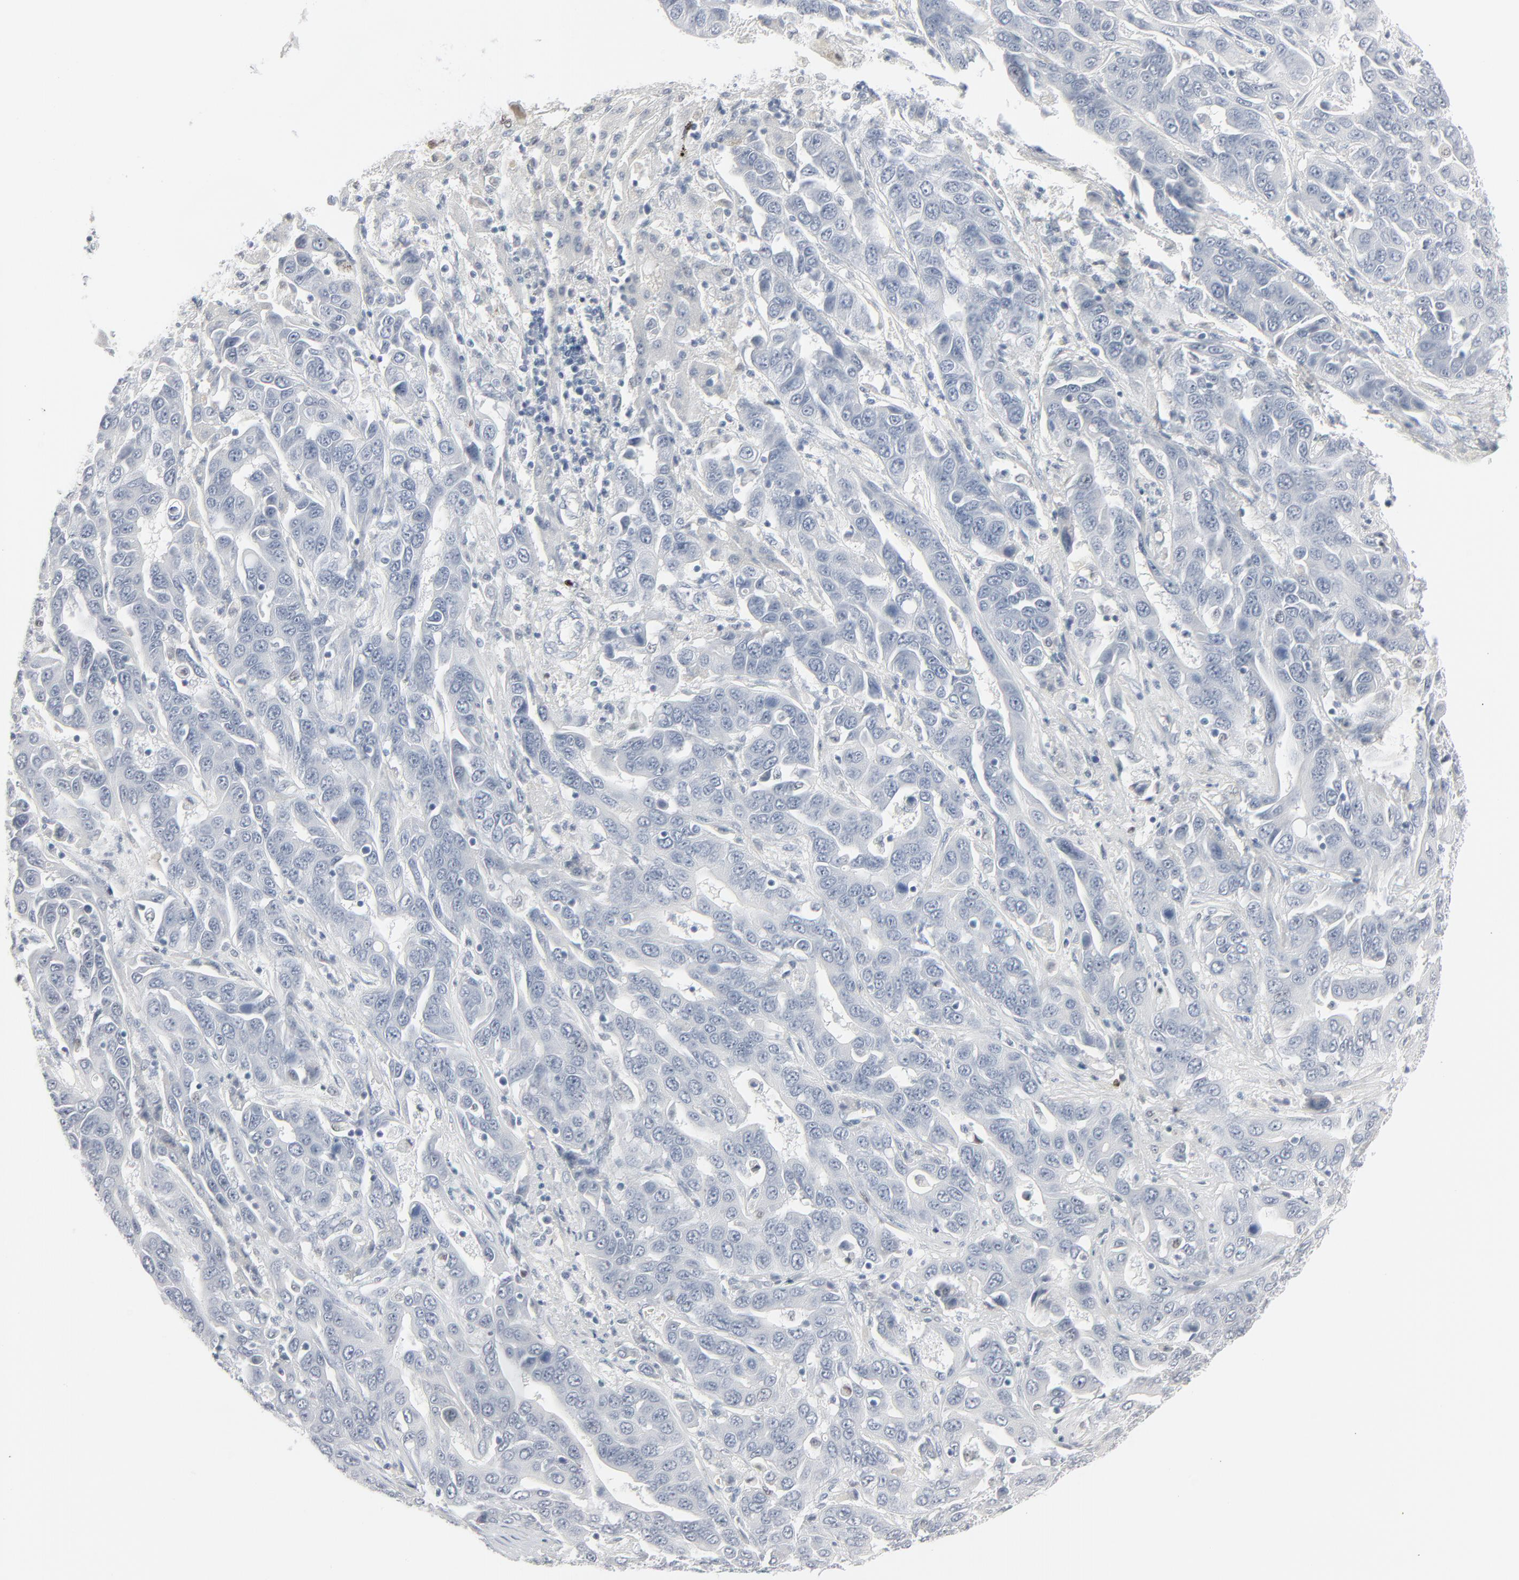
{"staining": {"intensity": "negative", "quantity": "none", "location": "none"}, "tissue": "liver cancer", "cell_type": "Tumor cells", "image_type": "cancer", "snomed": [{"axis": "morphology", "description": "Cholangiocarcinoma"}, {"axis": "topography", "description": "Liver"}], "caption": "High magnification brightfield microscopy of liver cancer (cholangiocarcinoma) stained with DAB (3,3'-diaminobenzidine) (brown) and counterstained with hematoxylin (blue): tumor cells show no significant expression.", "gene": "MITF", "patient": {"sex": "female", "age": 52}}